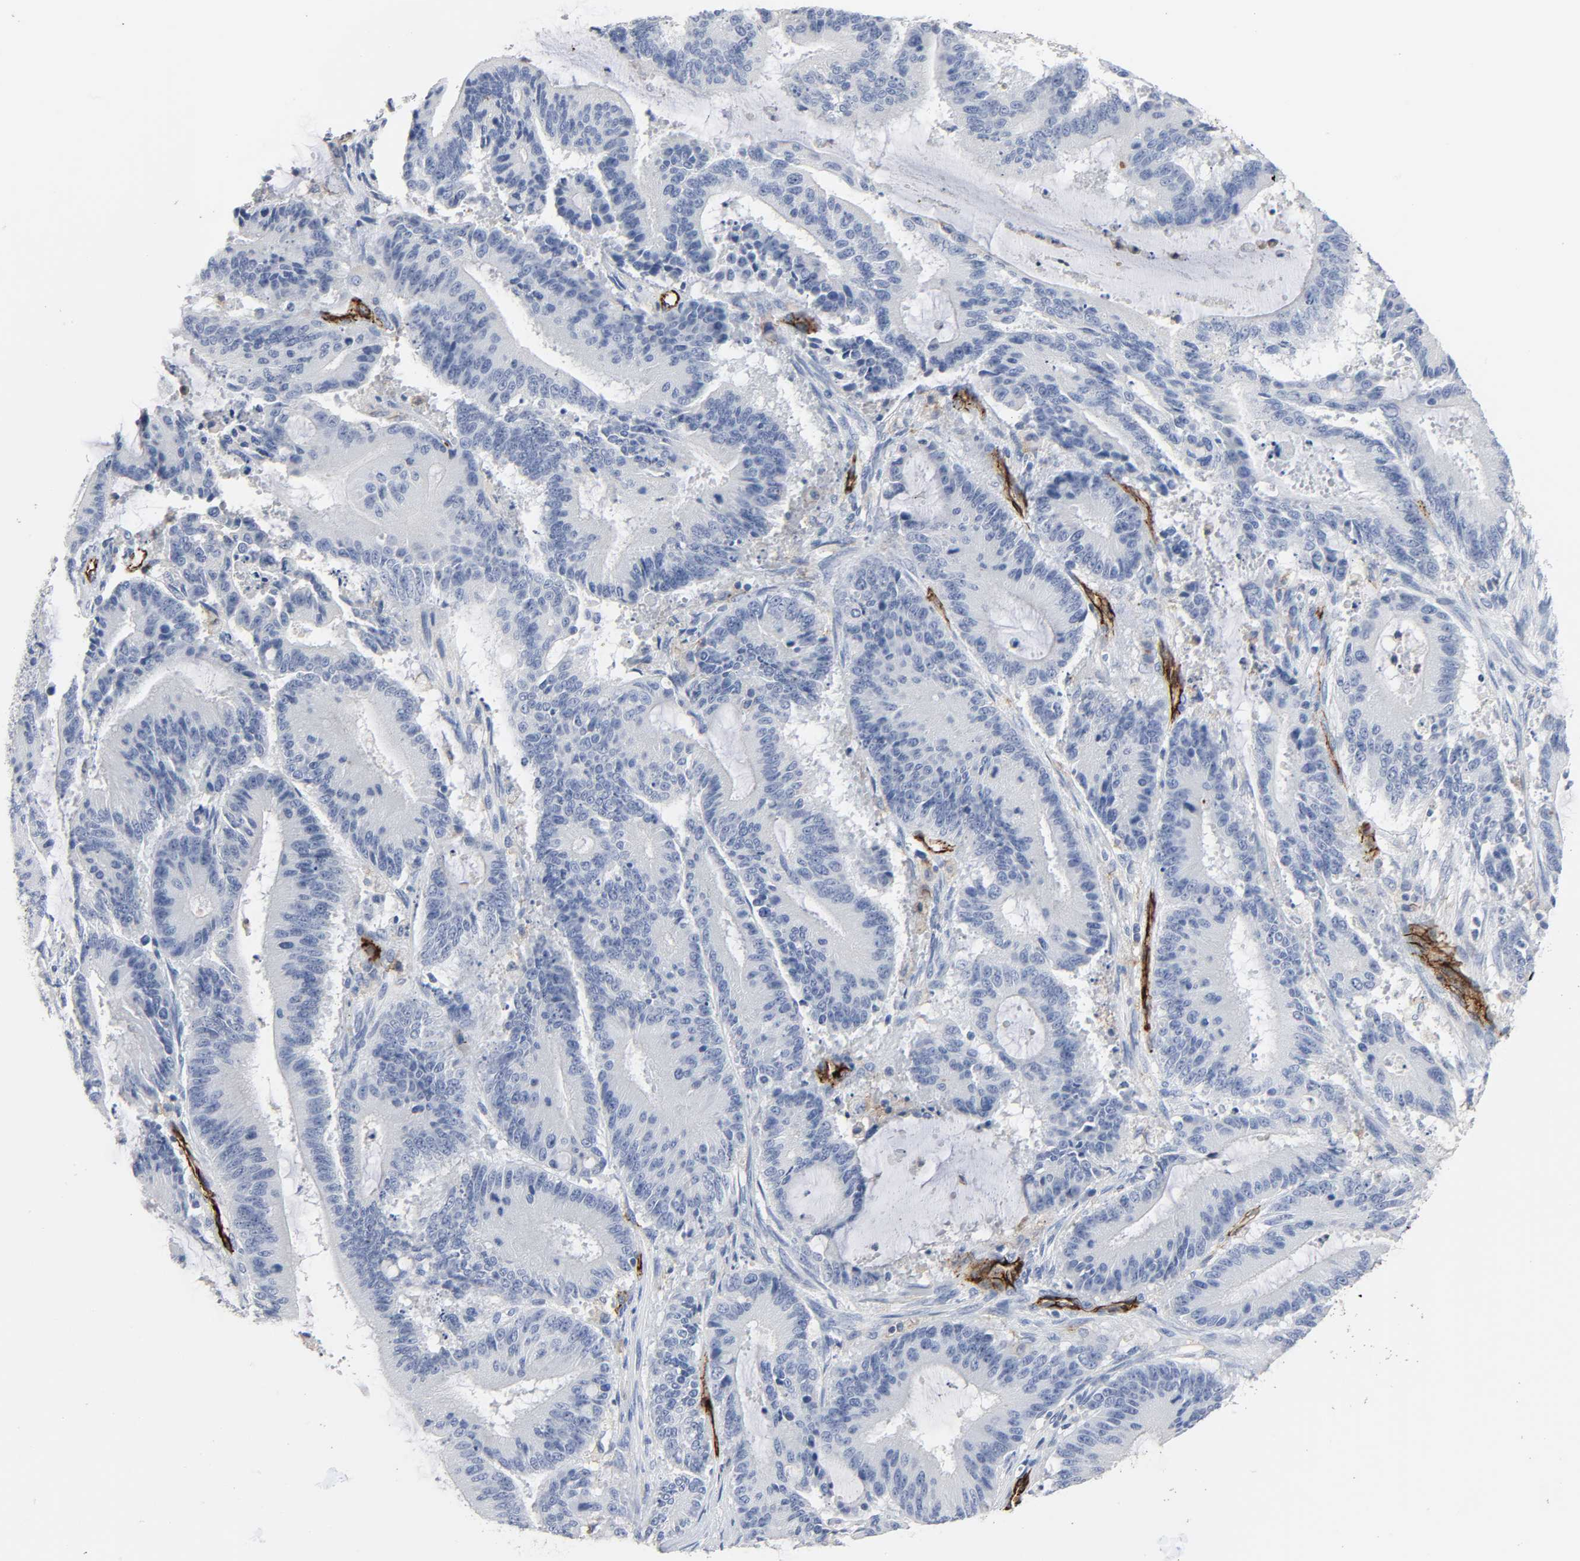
{"staining": {"intensity": "negative", "quantity": "none", "location": "none"}, "tissue": "liver cancer", "cell_type": "Tumor cells", "image_type": "cancer", "snomed": [{"axis": "morphology", "description": "Cholangiocarcinoma"}, {"axis": "topography", "description": "Liver"}], "caption": "IHC photomicrograph of neoplastic tissue: liver cancer stained with DAB displays no significant protein expression in tumor cells.", "gene": "PECAM1", "patient": {"sex": "female", "age": 73}}